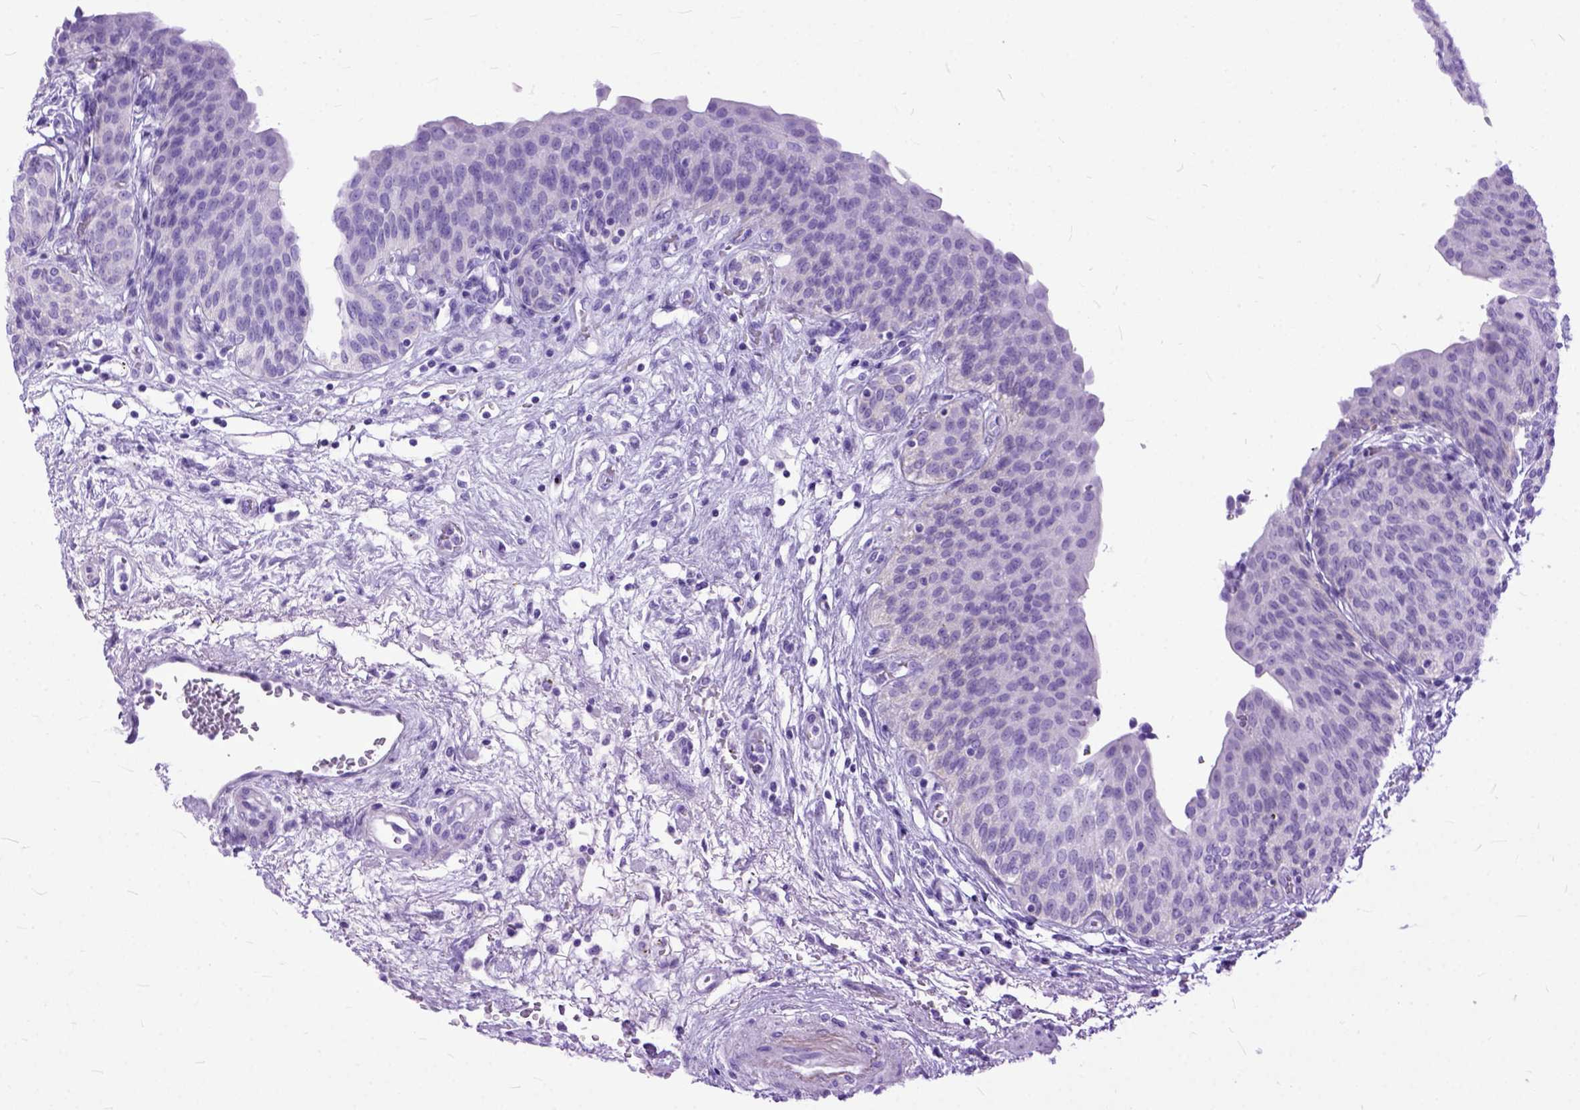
{"staining": {"intensity": "negative", "quantity": "none", "location": "none"}, "tissue": "urinary bladder", "cell_type": "Urothelial cells", "image_type": "normal", "snomed": [{"axis": "morphology", "description": "Normal tissue, NOS"}, {"axis": "topography", "description": "Urinary bladder"}], "caption": "This is a micrograph of IHC staining of normal urinary bladder, which shows no expression in urothelial cells.", "gene": "GNGT1", "patient": {"sex": "male", "age": 68}}